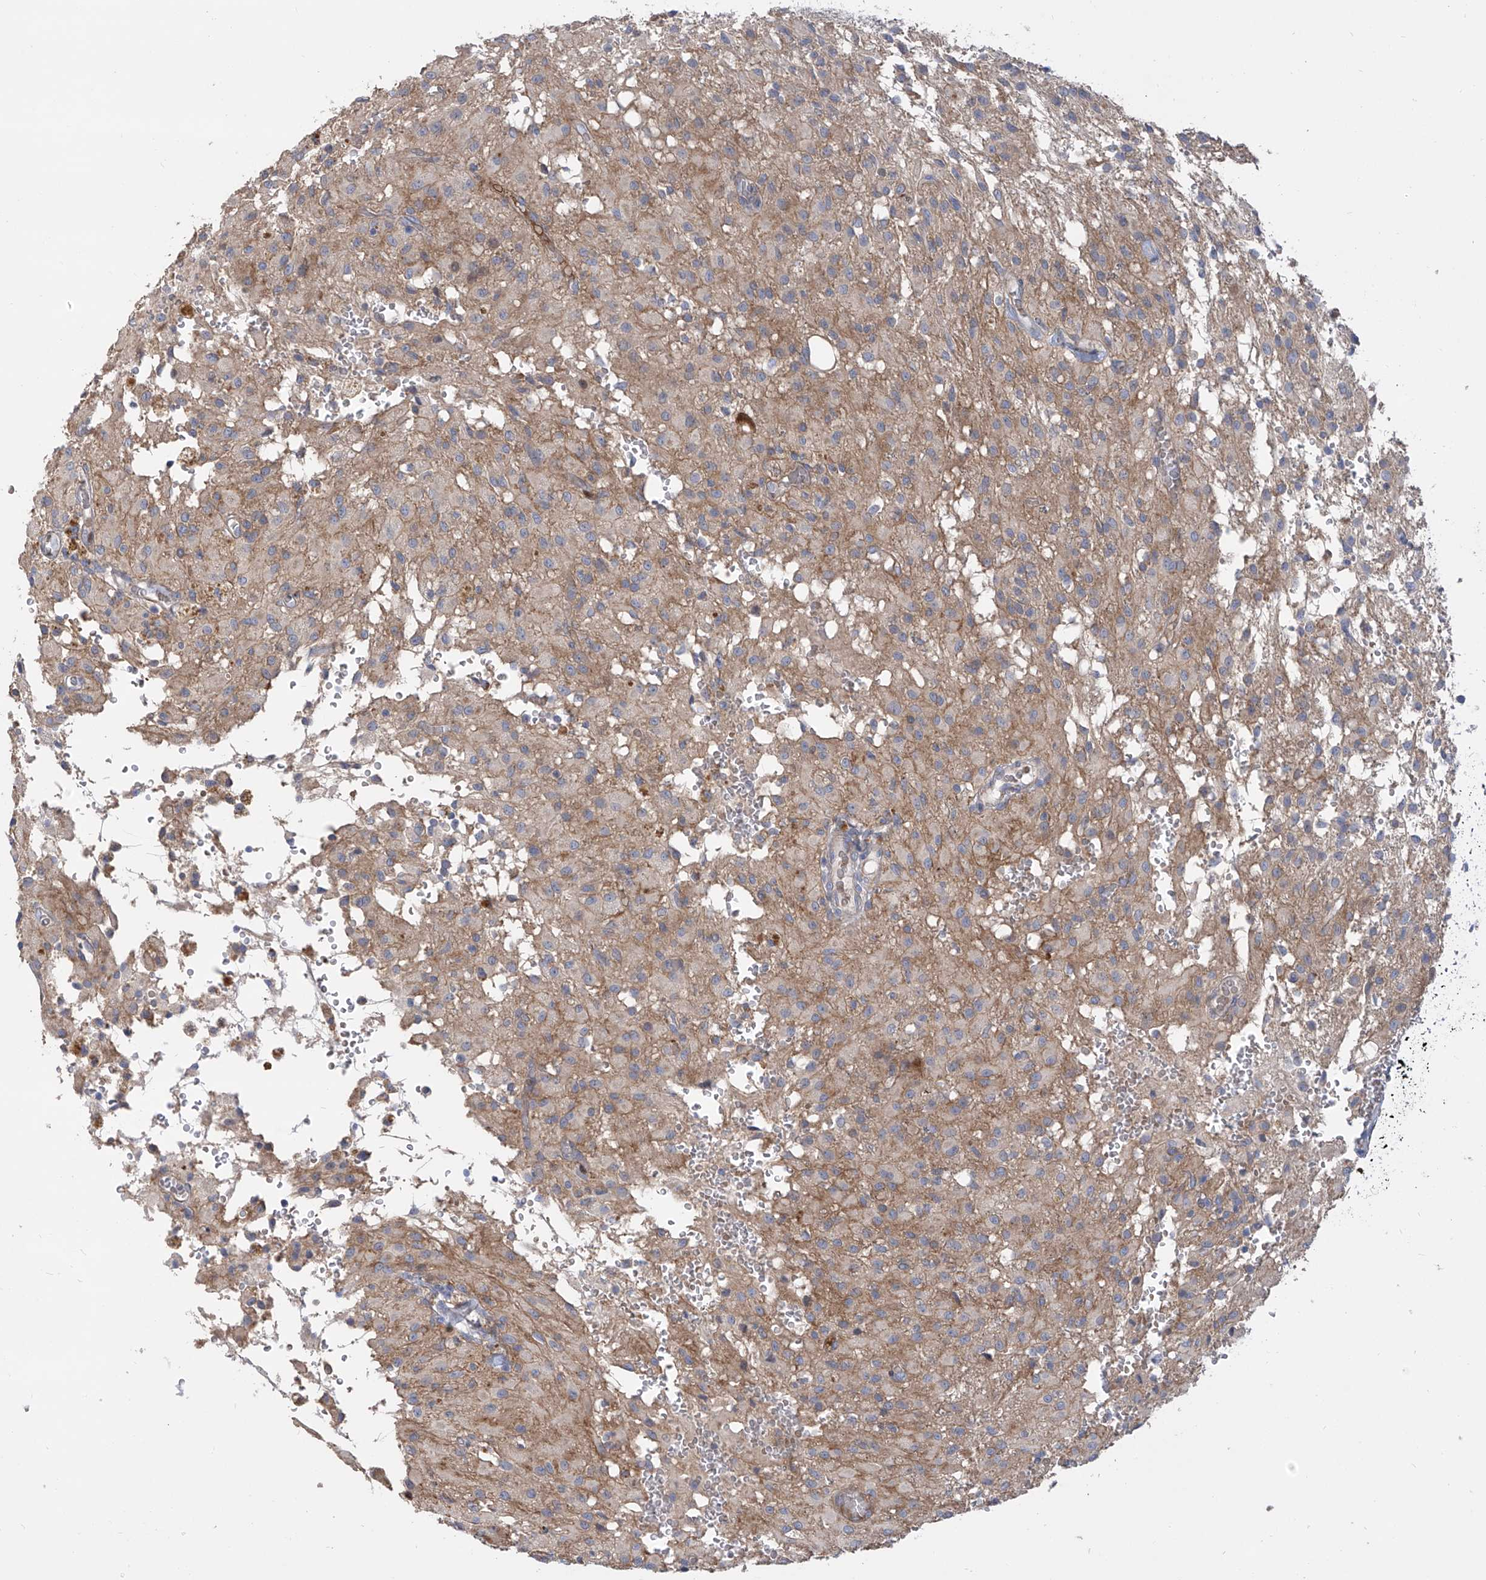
{"staining": {"intensity": "negative", "quantity": "none", "location": "none"}, "tissue": "glioma", "cell_type": "Tumor cells", "image_type": "cancer", "snomed": [{"axis": "morphology", "description": "Glioma, malignant, High grade"}, {"axis": "topography", "description": "Brain"}], "caption": "An immunohistochemistry histopathology image of glioma is shown. There is no staining in tumor cells of glioma. The staining is performed using DAB brown chromogen with nuclei counter-stained in using hematoxylin.", "gene": "LRRC1", "patient": {"sex": "female", "age": 59}}